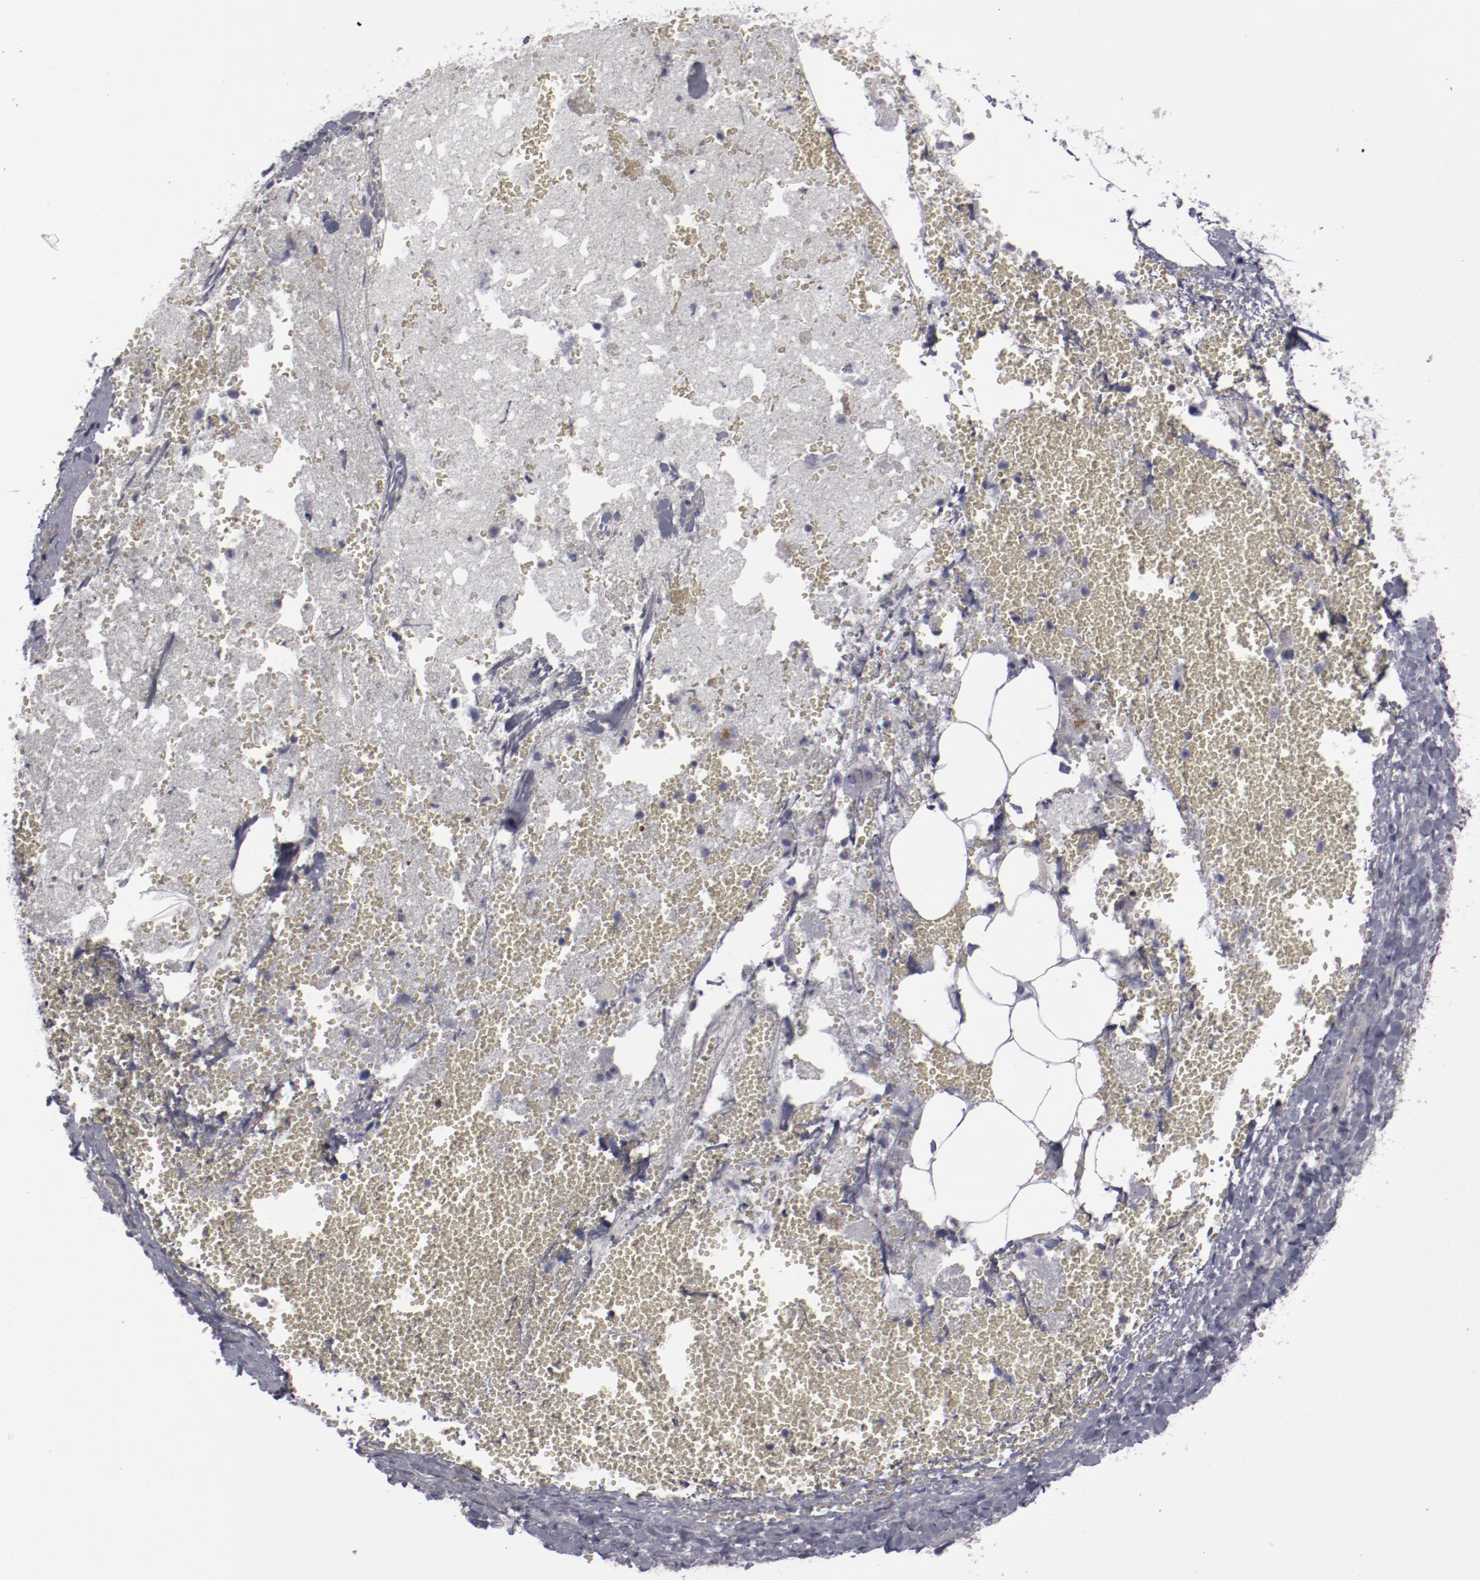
{"staining": {"intensity": "negative", "quantity": "none", "location": "none"}, "tissue": "adrenal gland", "cell_type": "Glandular cells", "image_type": "normal", "snomed": [{"axis": "morphology", "description": "Normal tissue, NOS"}, {"axis": "topography", "description": "Adrenal gland"}], "caption": "Glandular cells show no significant protein staining in unremarkable adrenal gland. The staining was performed using DAB to visualize the protein expression in brown, while the nuclei were stained in blue with hematoxylin (Magnification: 20x).", "gene": "LEF1", "patient": {"sex": "female", "age": 71}}